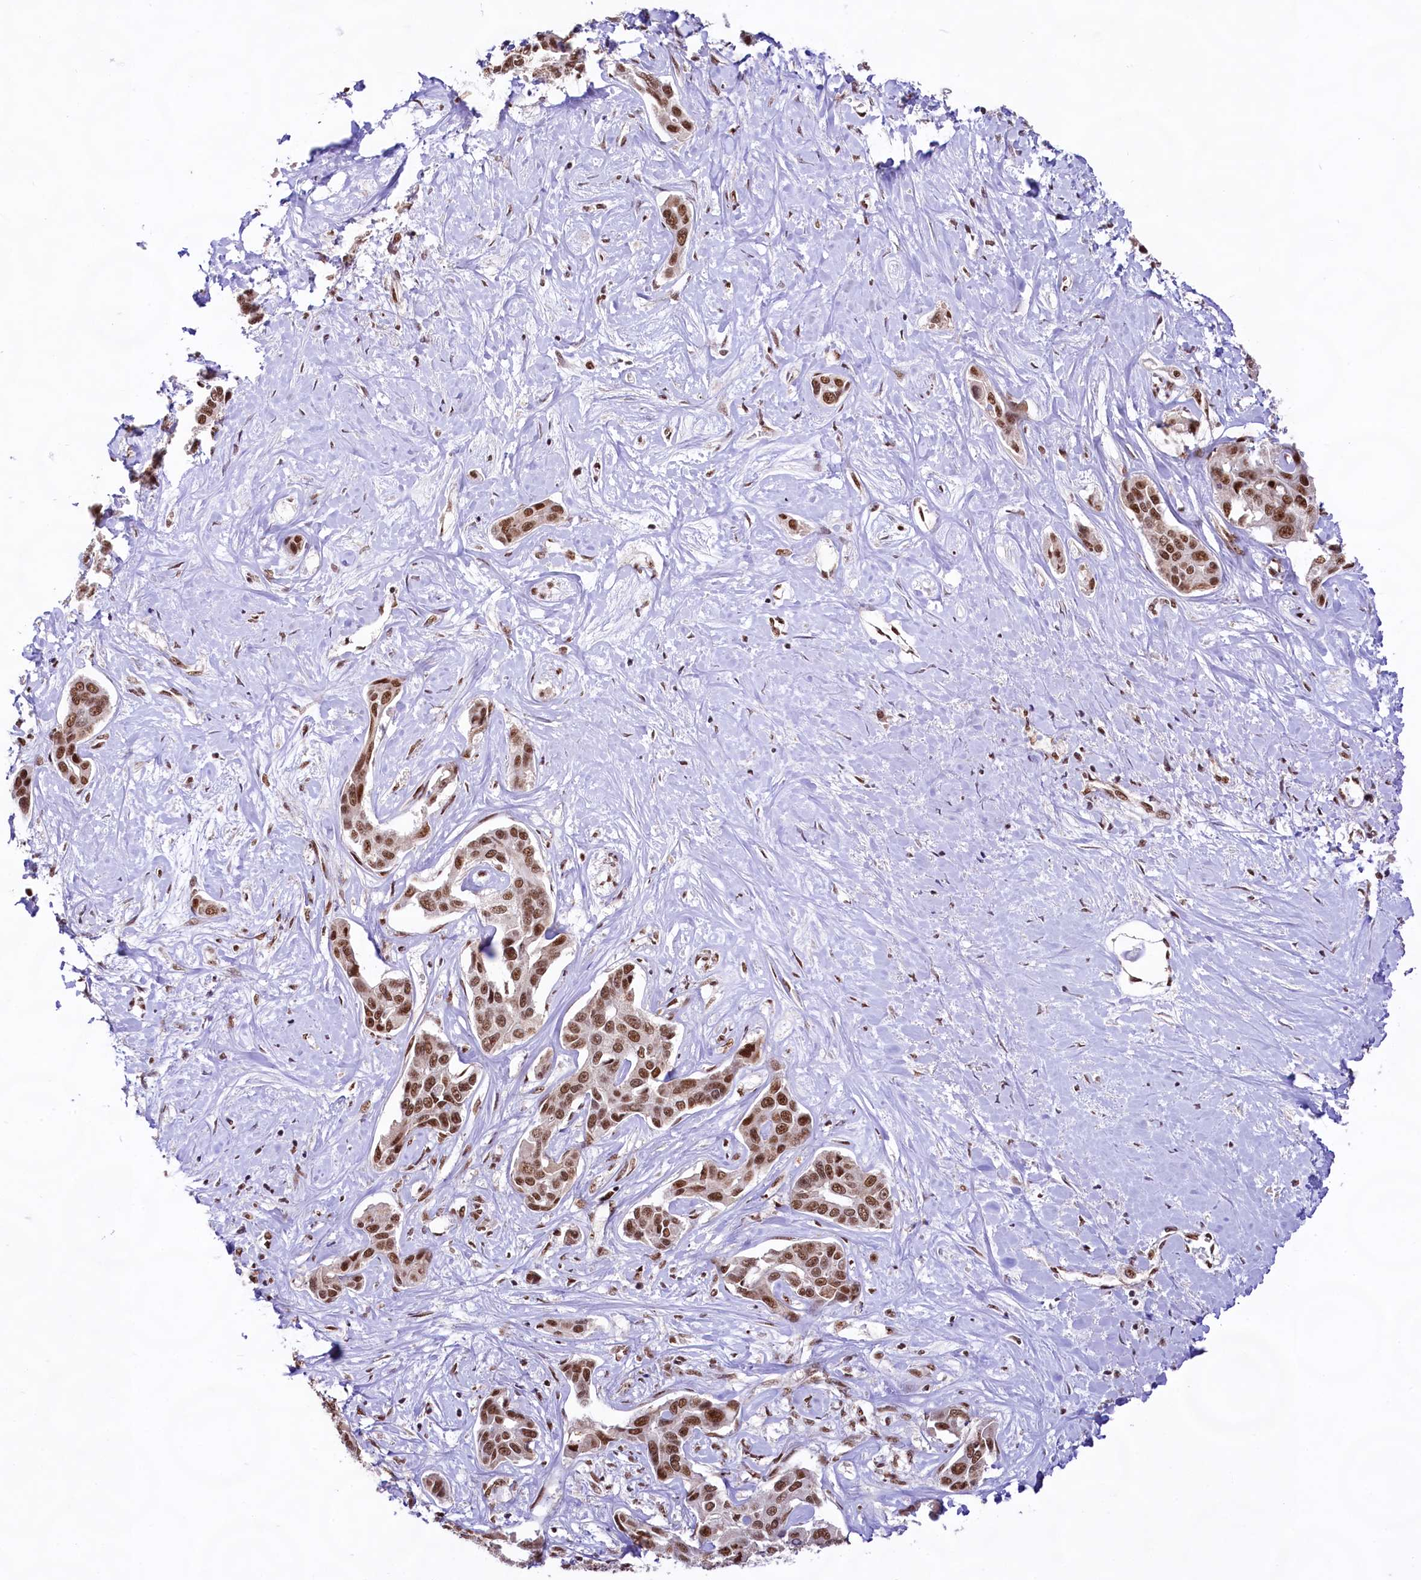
{"staining": {"intensity": "moderate", "quantity": ">75%", "location": "nuclear"}, "tissue": "liver cancer", "cell_type": "Tumor cells", "image_type": "cancer", "snomed": [{"axis": "morphology", "description": "Cholangiocarcinoma"}, {"axis": "topography", "description": "Liver"}], "caption": "Immunohistochemistry (IHC) staining of cholangiocarcinoma (liver), which displays medium levels of moderate nuclear expression in about >75% of tumor cells indicating moderate nuclear protein positivity. The staining was performed using DAB (3,3'-diaminobenzidine) (brown) for protein detection and nuclei were counterstained in hematoxylin (blue).", "gene": "HIRA", "patient": {"sex": "male", "age": 59}}